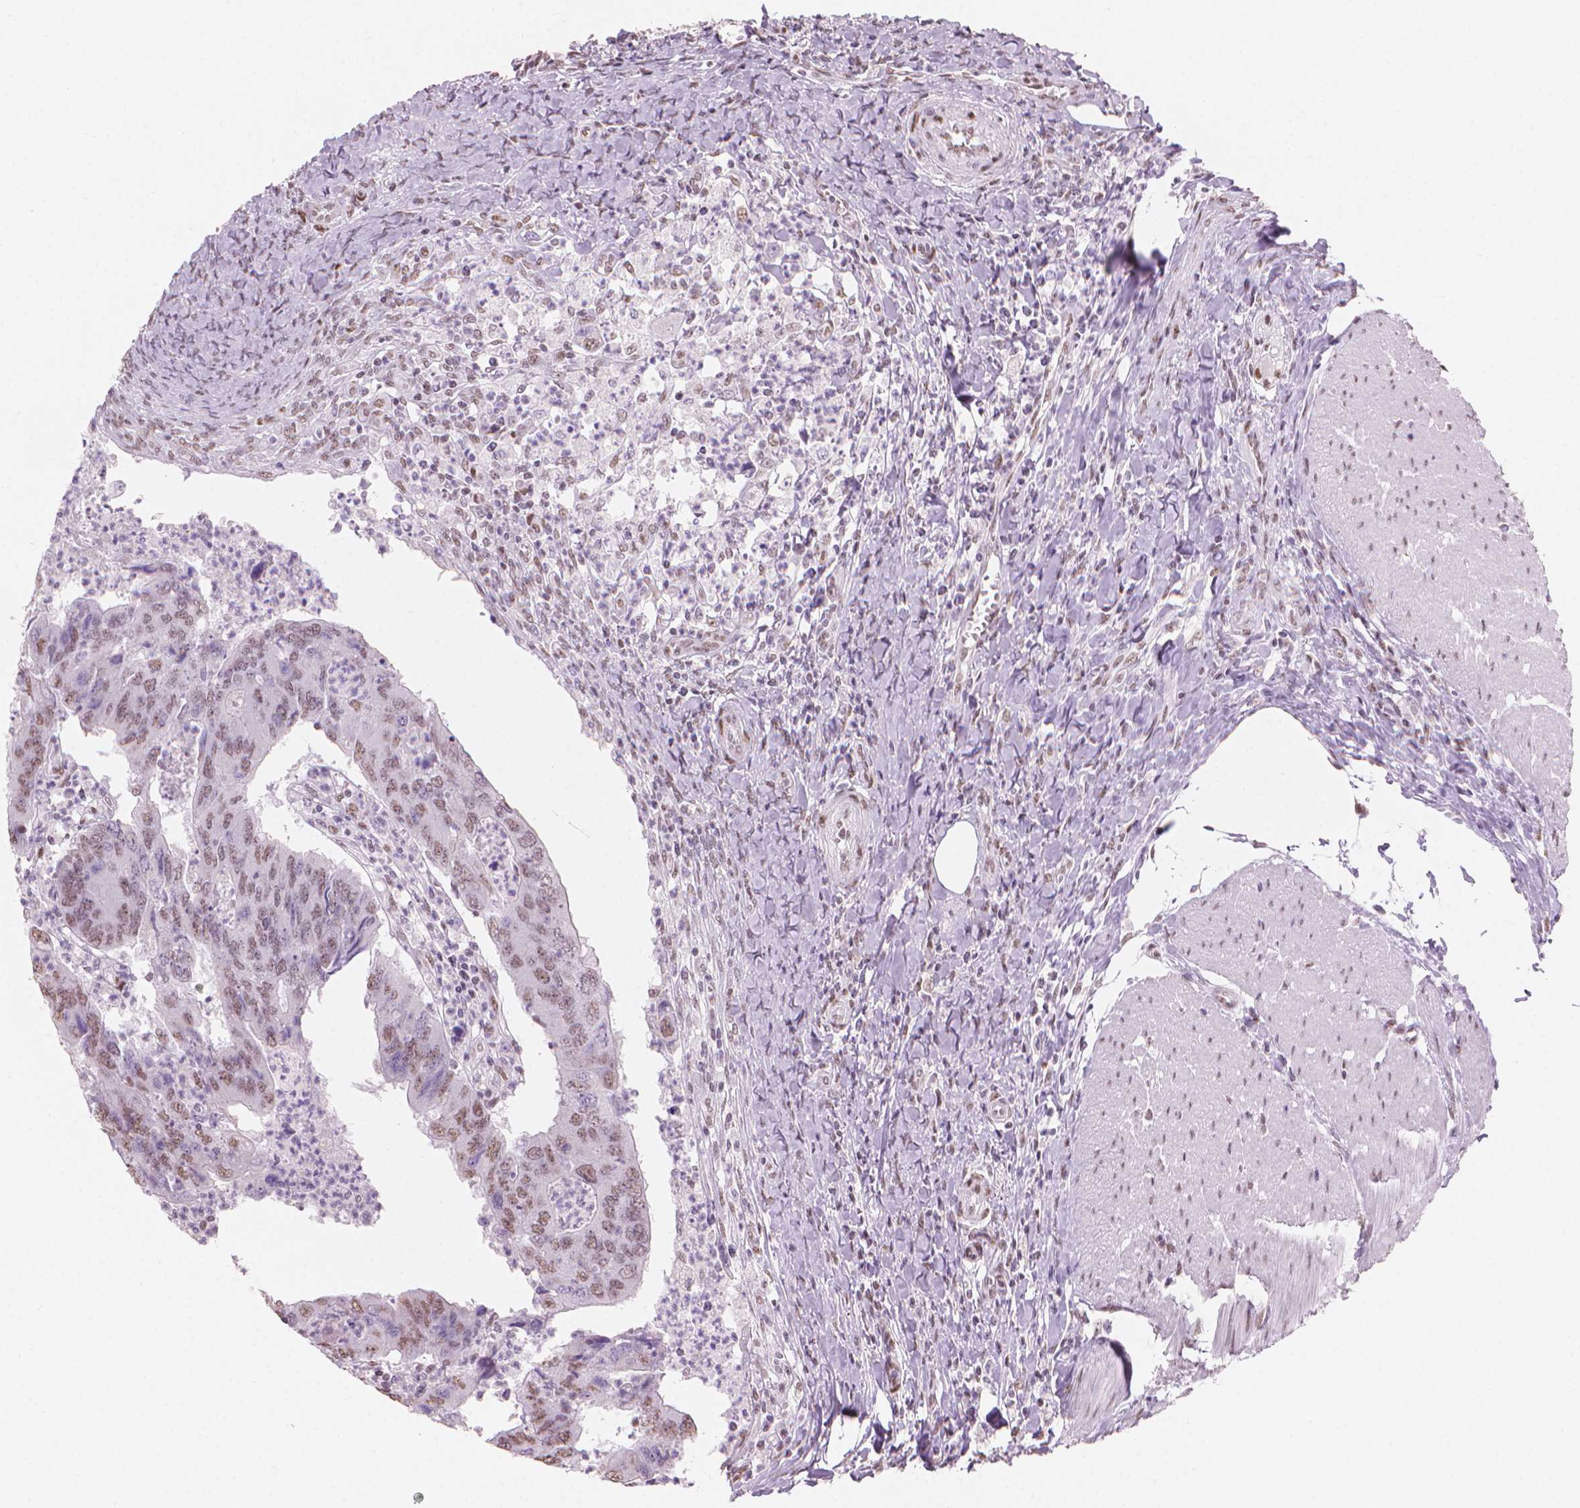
{"staining": {"intensity": "moderate", "quantity": ">75%", "location": "nuclear"}, "tissue": "colorectal cancer", "cell_type": "Tumor cells", "image_type": "cancer", "snomed": [{"axis": "morphology", "description": "Adenocarcinoma, NOS"}, {"axis": "topography", "description": "Colon"}], "caption": "Protein expression analysis of adenocarcinoma (colorectal) demonstrates moderate nuclear expression in approximately >75% of tumor cells.", "gene": "PIAS2", "patient": {"sex": "female", "age": 67}}